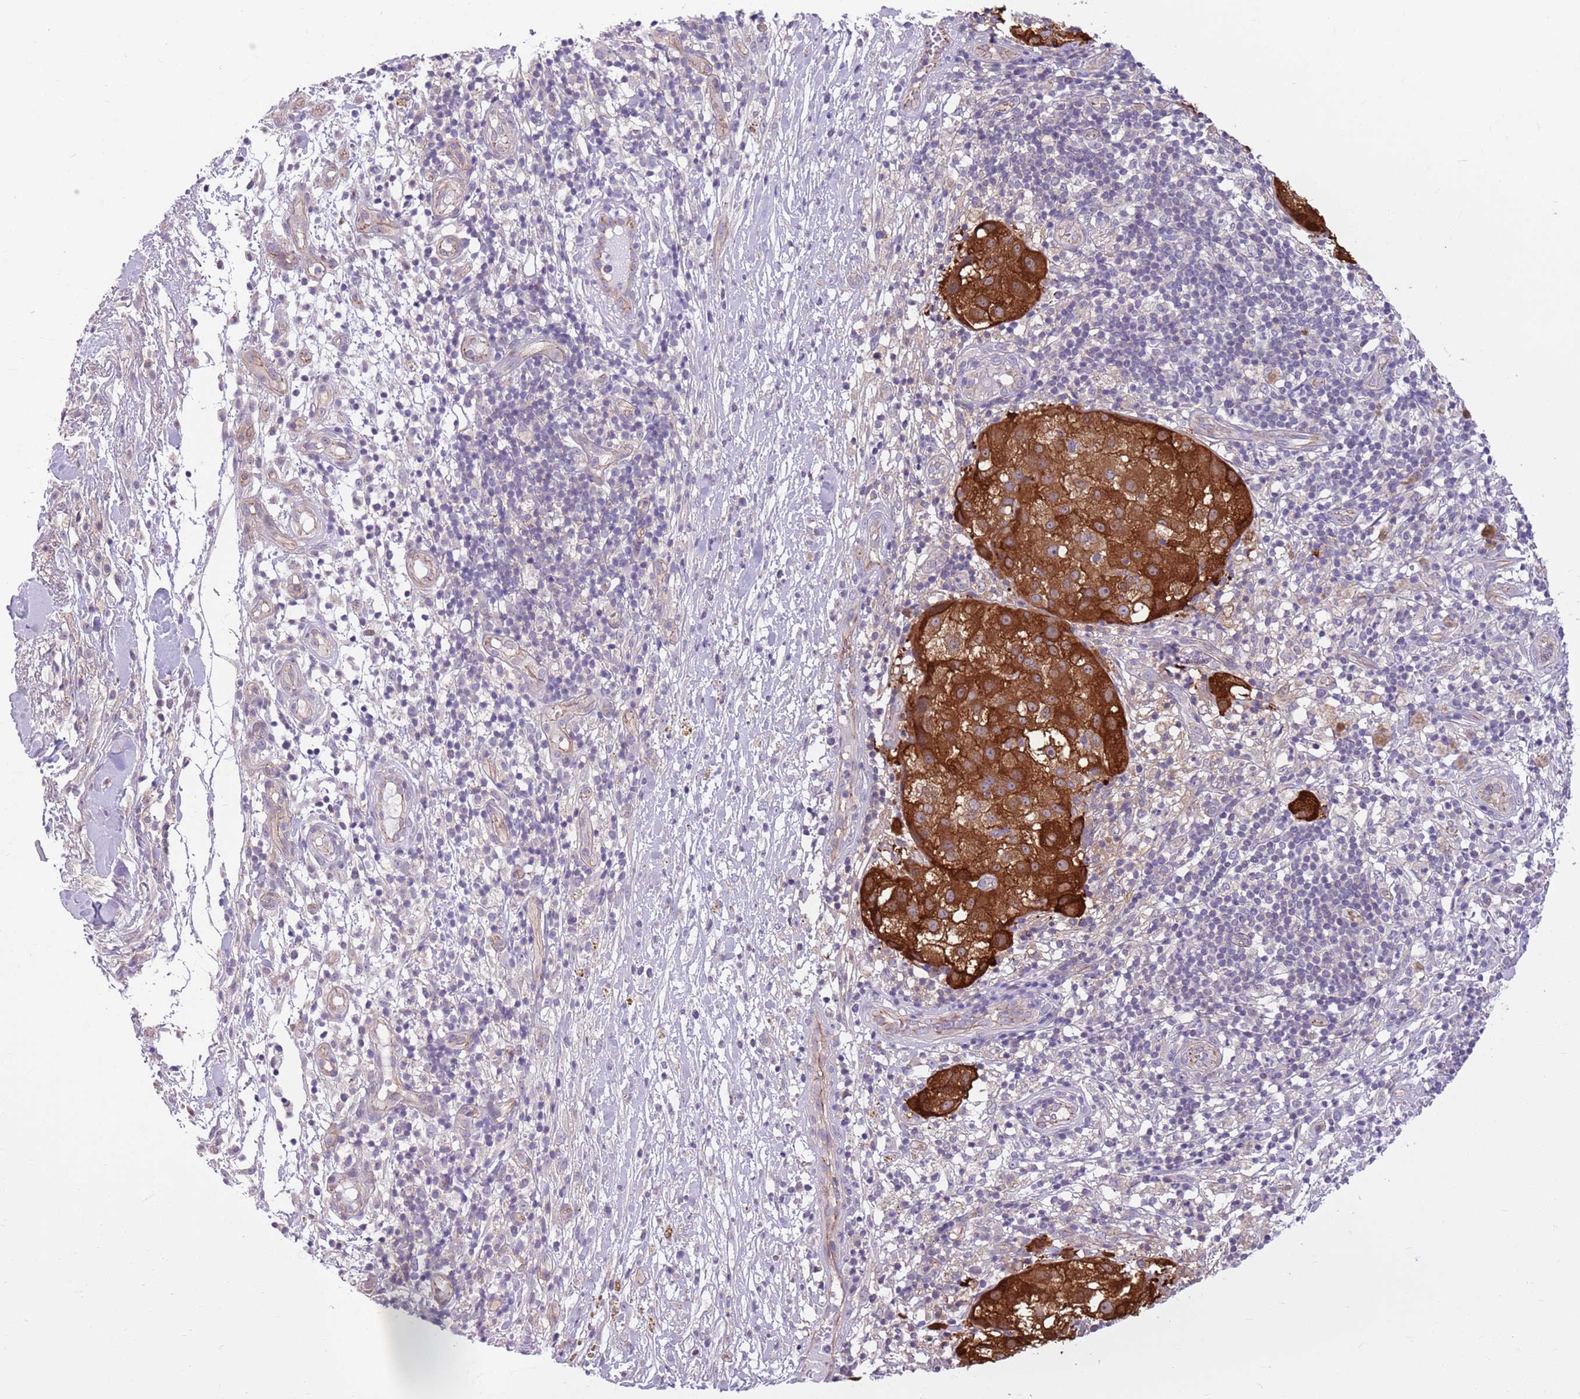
{"staining": {"intensity": "strong", "quantity": ">75%", "location": "cytoplasmic/membranous"}, "tissue": "melanoma", "cell_type": "Tumor cells", "image_type": "cancer", "snomed": [{"axis": "morphology", "description": "Normal morphology"}, {"axis": "morphology", "description": "Malignant melanoma, NOS"}, {"axis": "topography", "description": "Skin"}], "caption": "IHC (DAB) staining of human melanoma reveals strong cytoplasmic/membranous protein staining in about >75% of tumor cells.", "gene": "PARP8", "patient": {"sex": "female", "age": 72}}